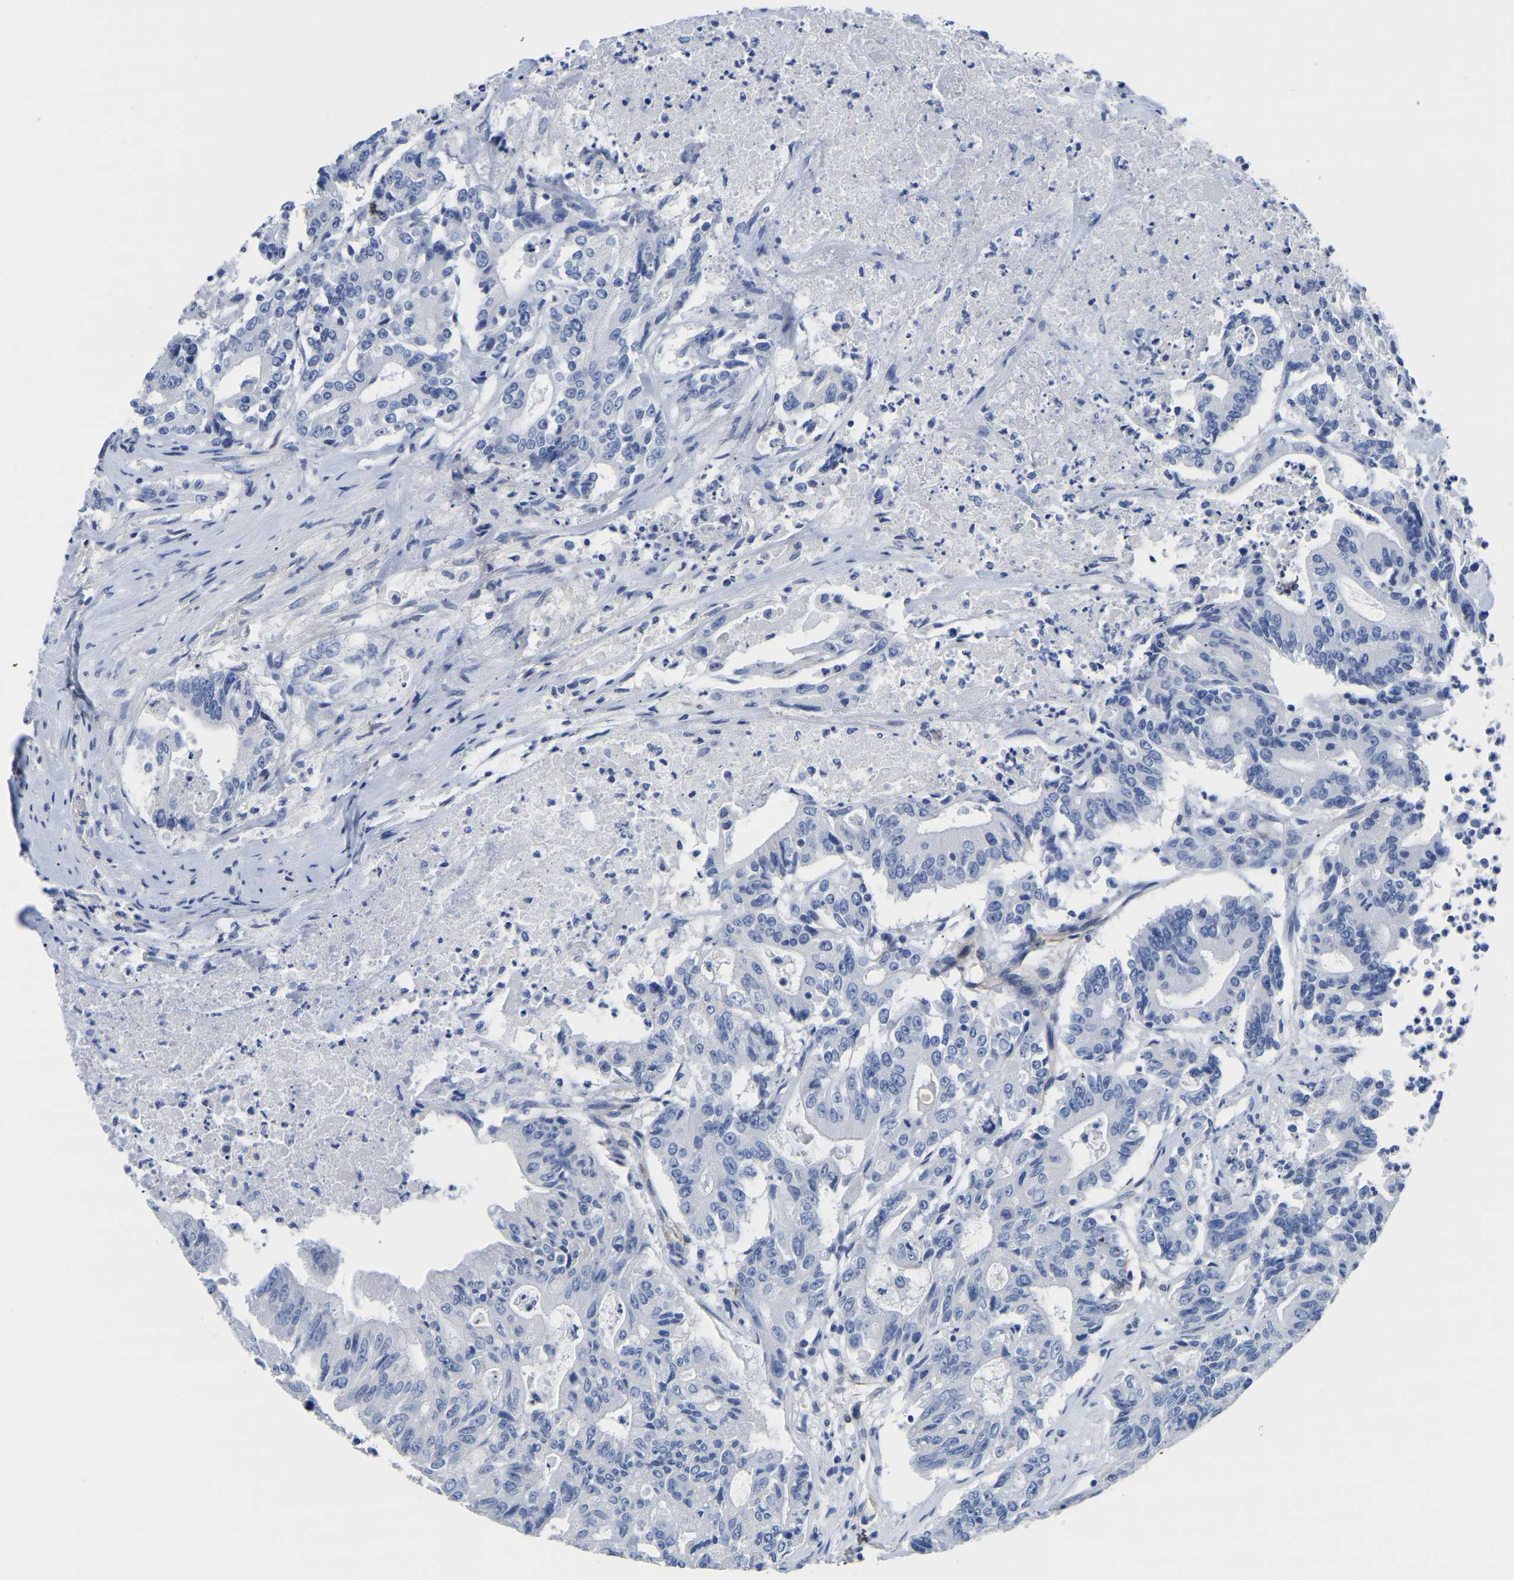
{"staining": {"intensity": "negative", "quantity": "none", "location": "none"}, "tissue": "colorectal cancer", "cell_type": "Tumor cells", "image_type": "cancer", "snomed": [{"axis": "morphology", "description": "Adenocarcinoma, NOS"}, {"axis": "topography", "description": "Colon"}], "caption": "Immunohistochemistry (IHC) micrograph of neoplastic tissue: colorectal cancer (adenocarcinoma) stained with DAB (3,3'-diaminobenzidine) reveals no significant protein expression in tumor cells.", "gene": "SLC45A3", "patient": {"sex": "female", "age": 77}}